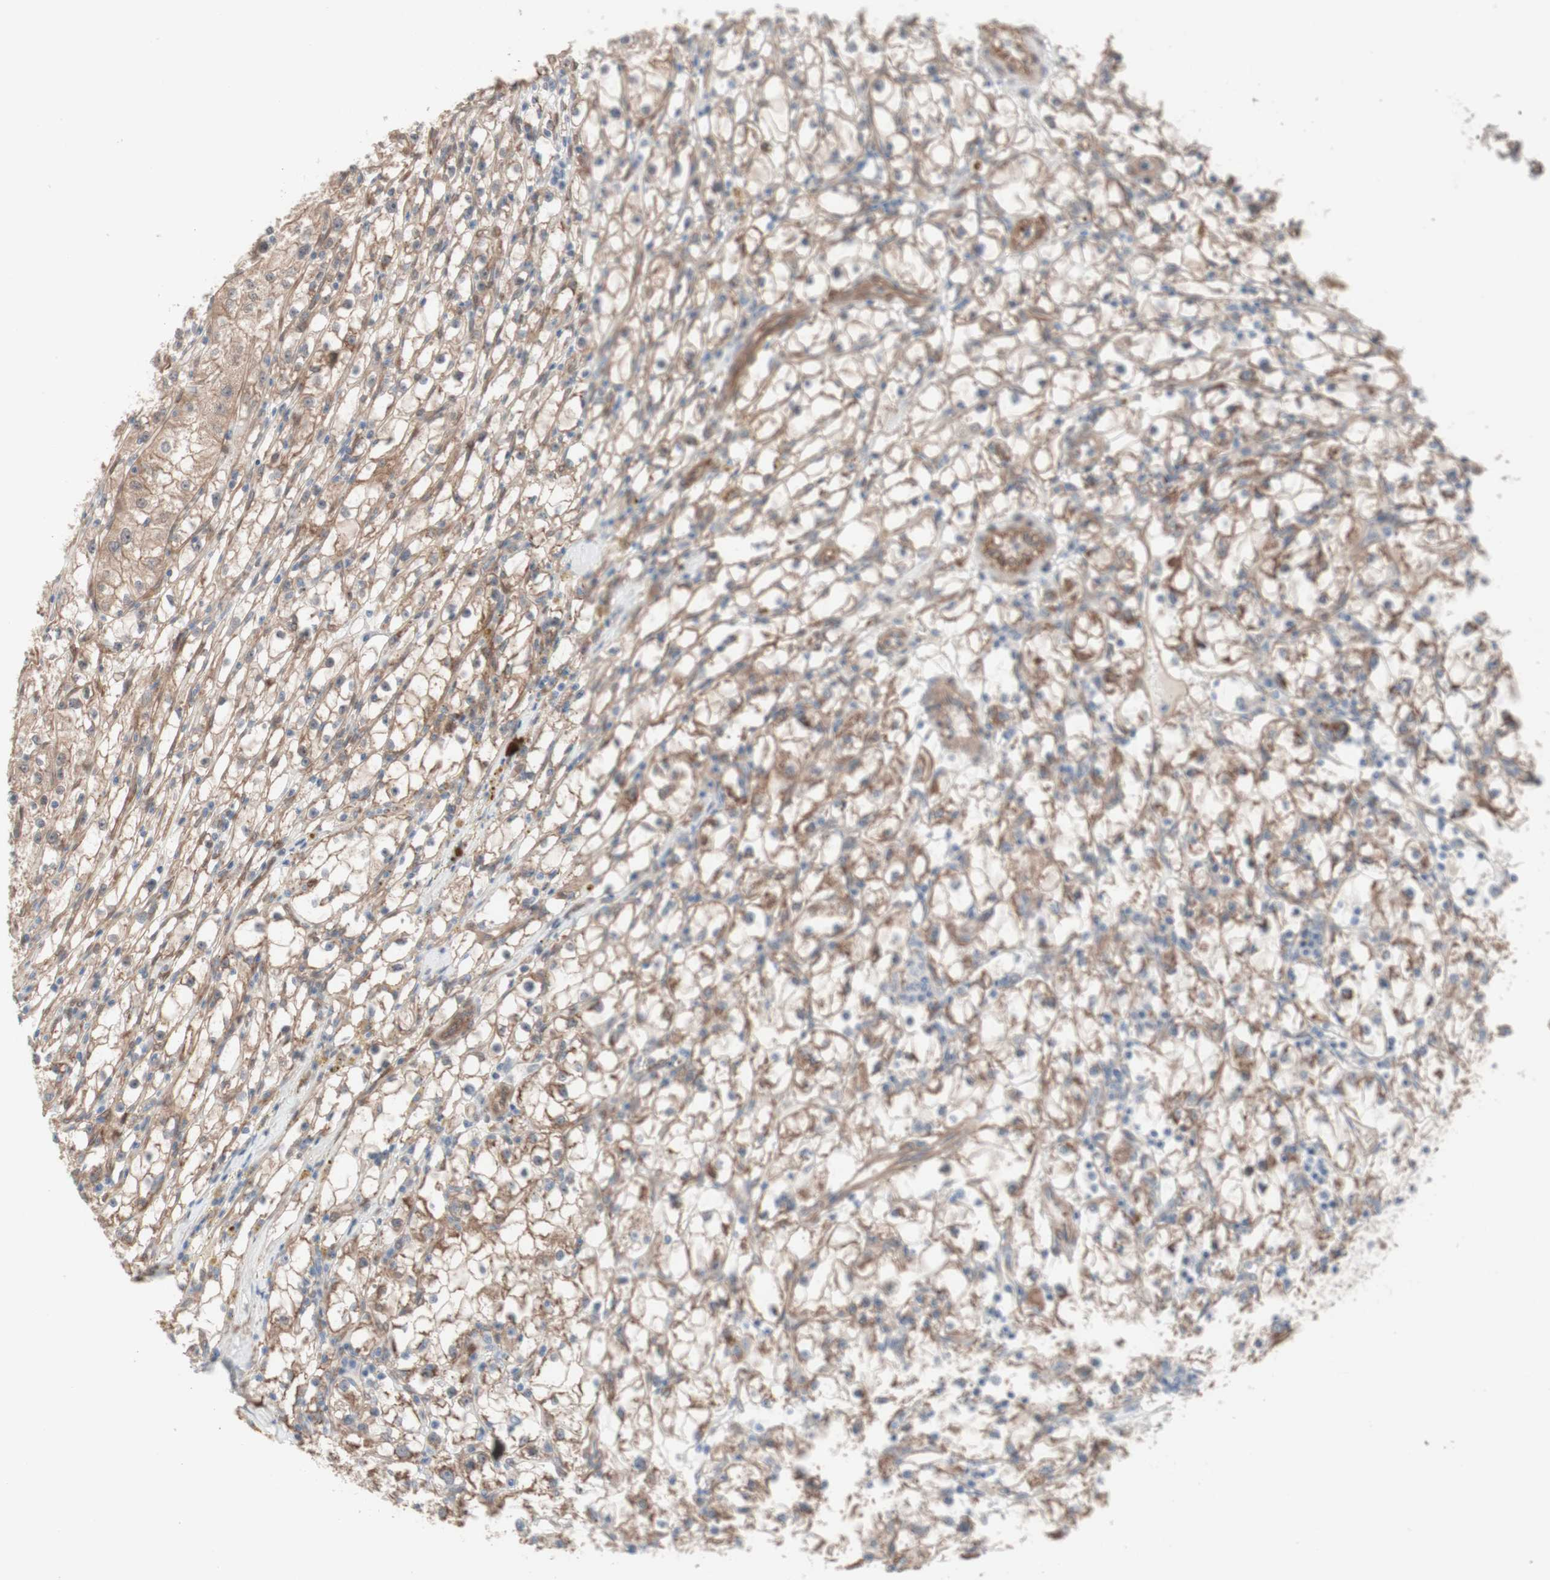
{"staining": {"intensity": "moderate", "quantity": ">75%", "location": "cytoplasmic/membranous"}, "tissue": "renal cancer", "cell_type": "Tumor cells", "image_type": "cancer", "snomed": [{"axis": "morphology", "description": "Adenocarcinoma, NOS"}, {"axis": "topography", "description": "Kidney"}], "caption": "Immunohistochemistry image of neoplastic tissue: human renal cancer (adenocarcinoma) stained using immunohistochemistry shows medium levels of moderate protein expression localized specifically in the cytoplasmic/membranous of tumor cells, appearing as a cytoplasmic/membranous brown color.", "gene": "CNN3", "patient": {"sex": "male", "age": 56}}